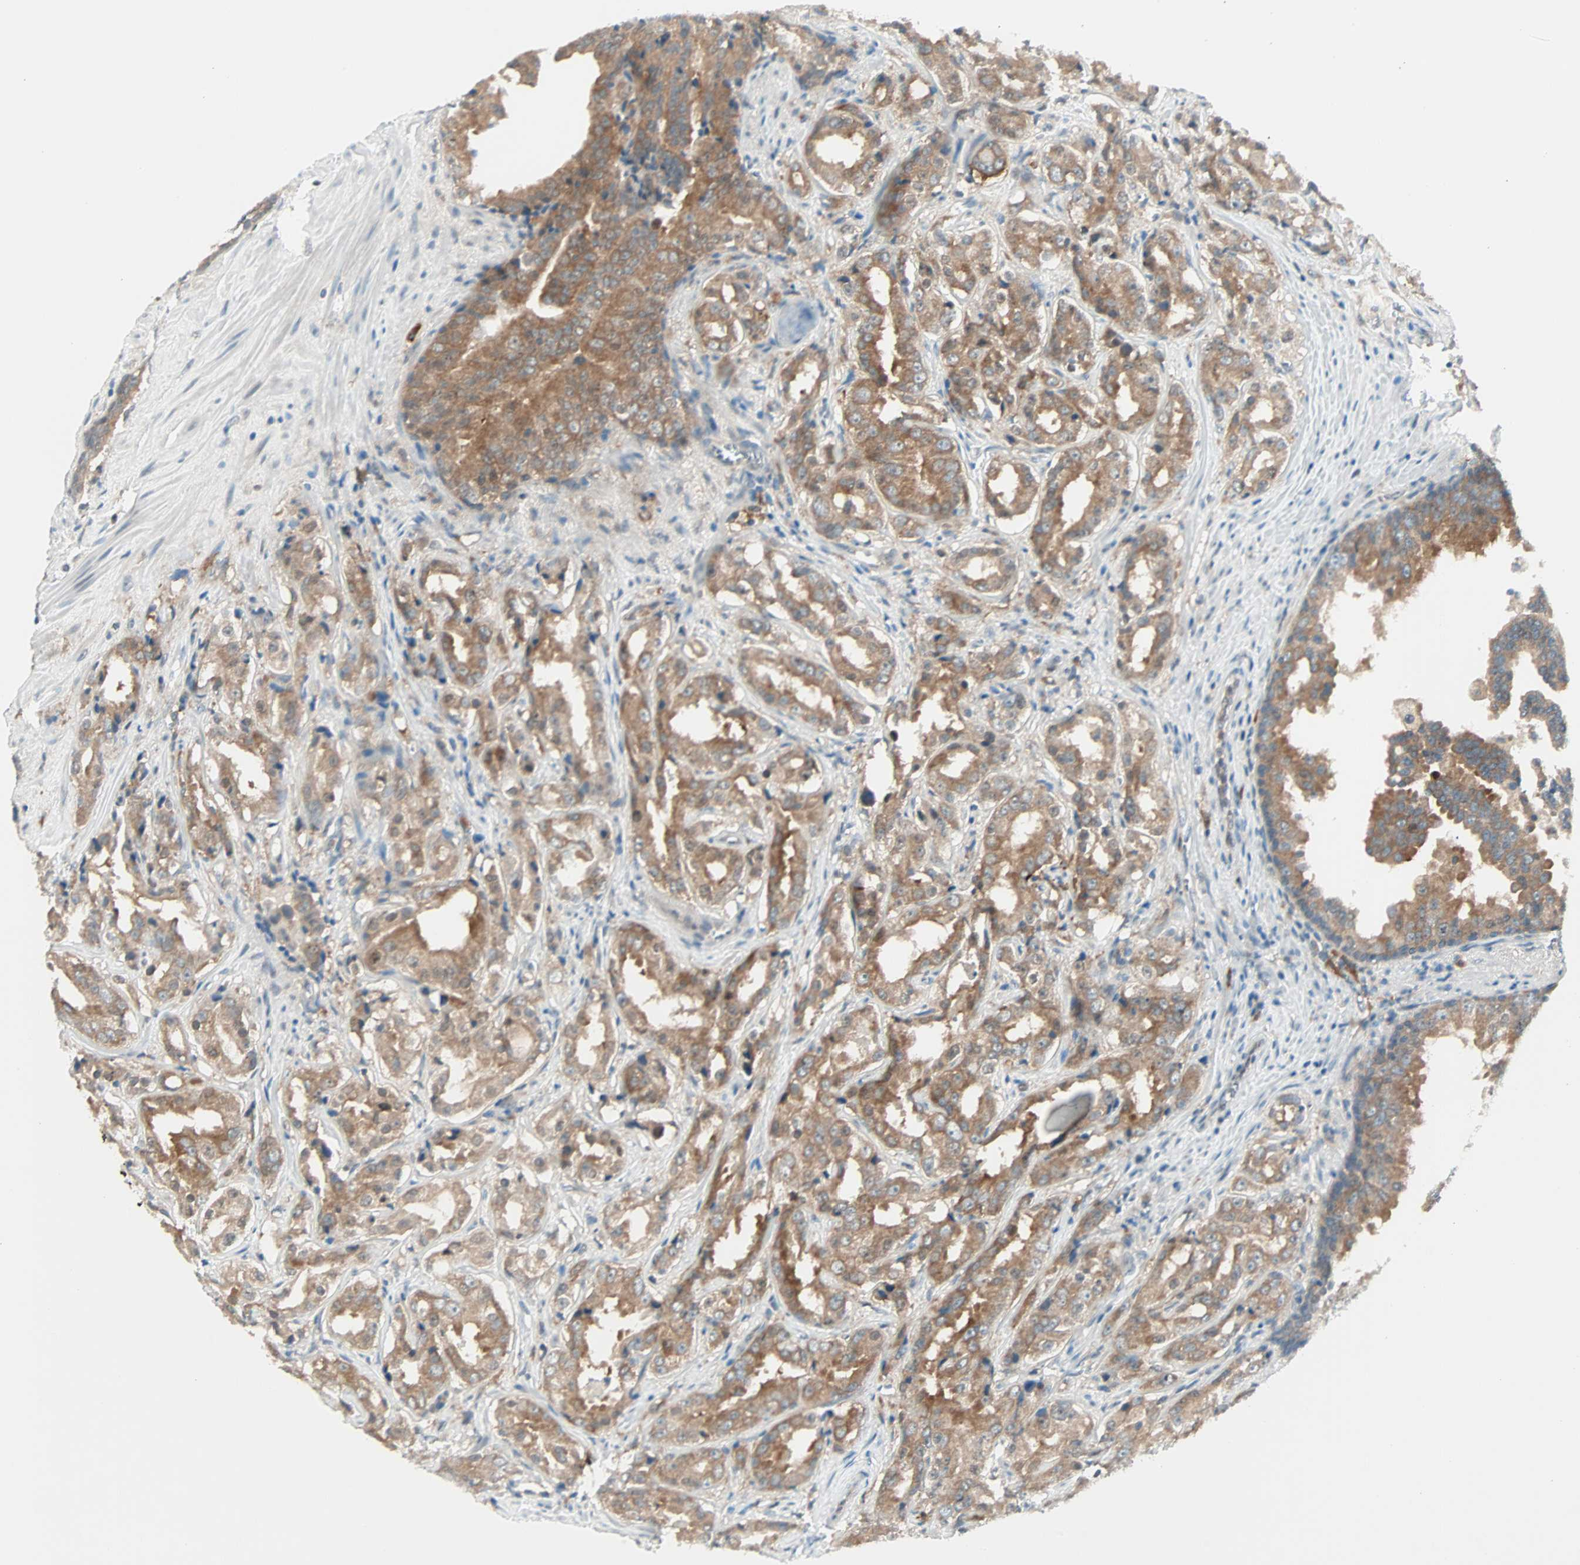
{"staining": {"intensity": "moderate", "quantity": ">75%", "location": "cytoplasmic/membranous"}, "tissue": "prostate cancer", "cell_type": "Tumor cells", "image_type": "cancer", "snomed": [{"axis": "morphology", "description": "Adenocarcinoma, High grade"}, {"axis": "topography", "description": "Prostate"}], "caption": "Immunohistochemistry (IHC) histopathology image of prostate cancer (adenocarcinoma (high-grade)) stained for a protein (brown), which exhibits medium levels of moderate cytoplasmic/membranous positivity in approximately >75% of tumor cells.", "gene": "SMIM8", "patient": {"sex": "male", "age": 73}}